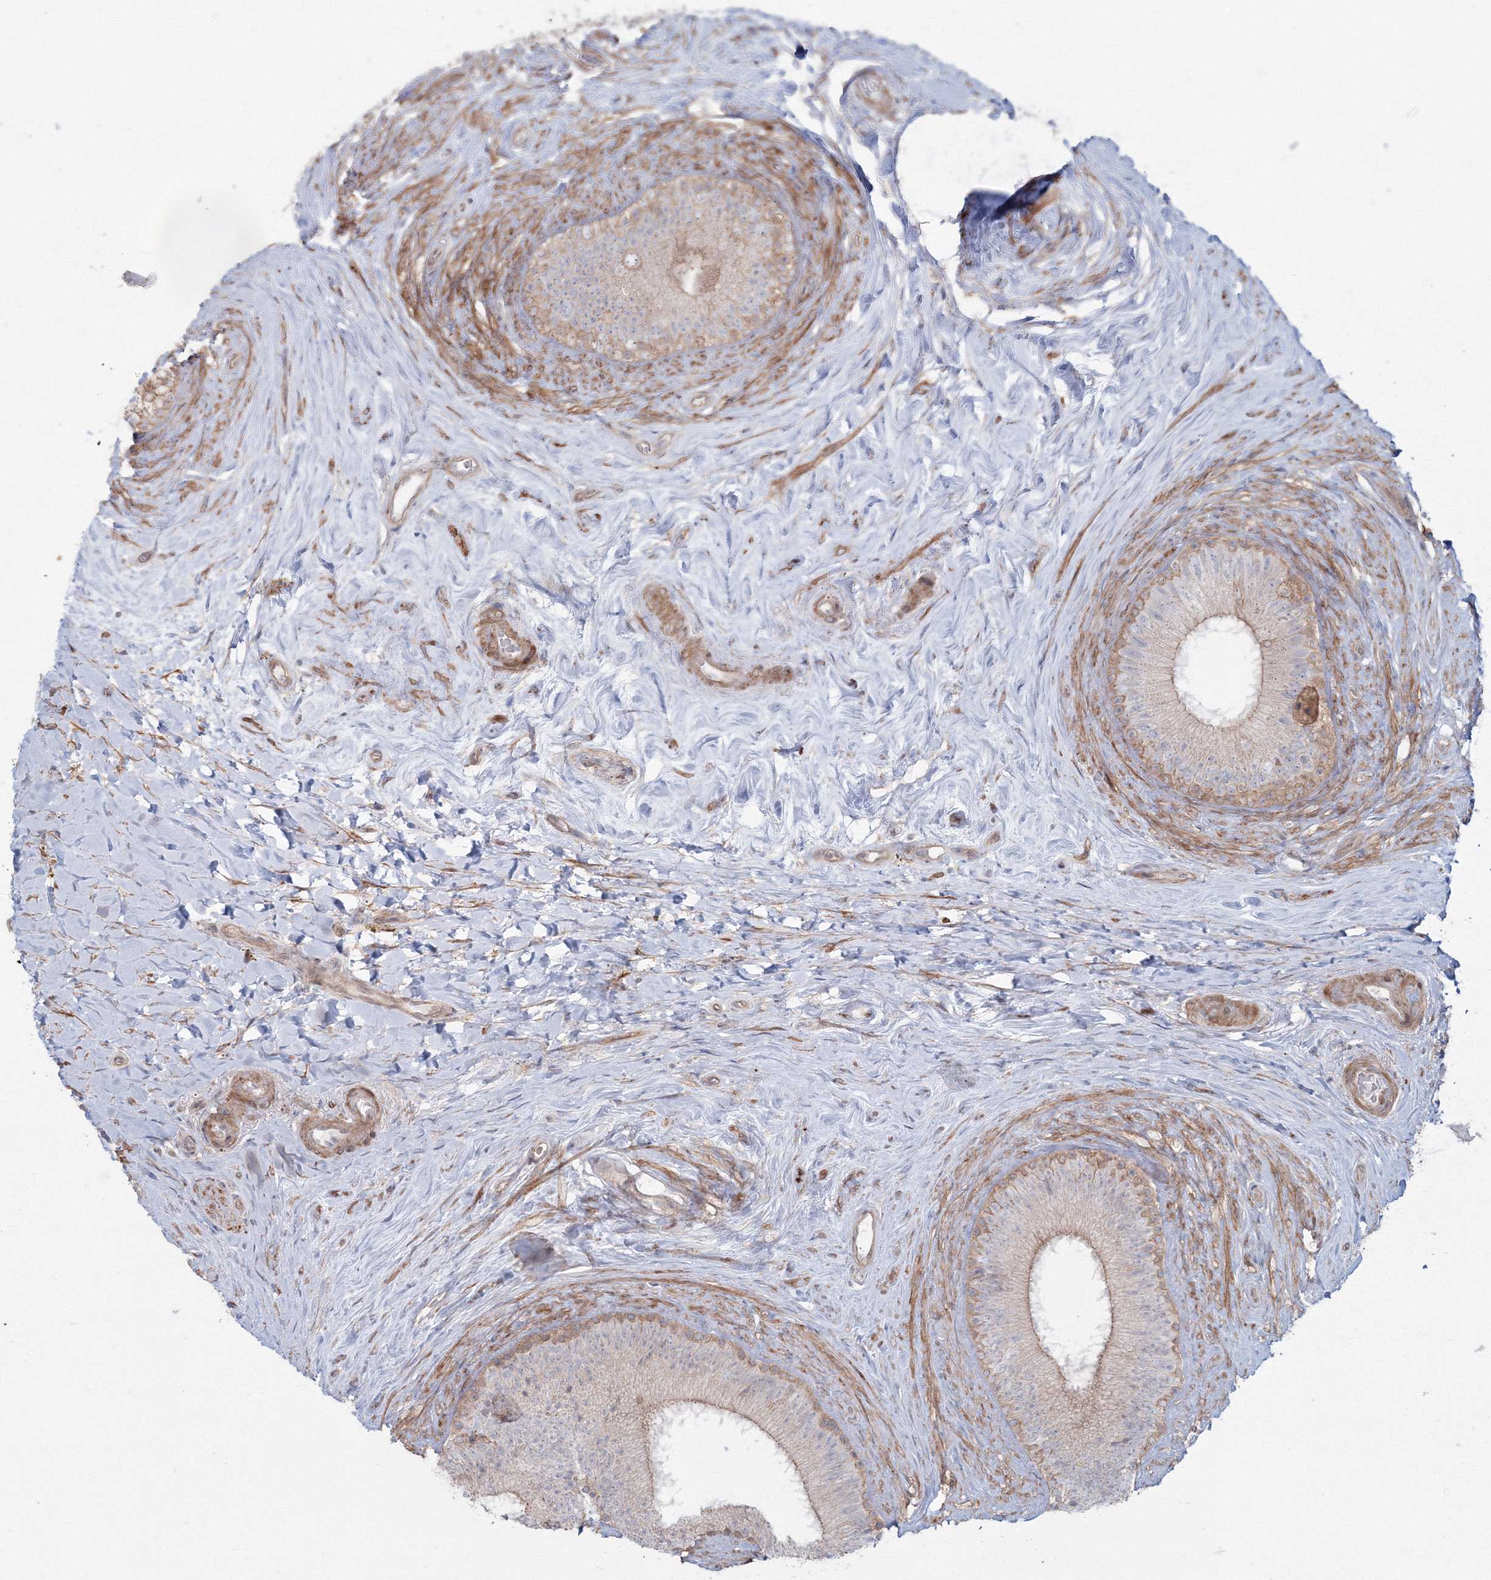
{"staining": {"intensity": "moderate", "quantity": "<25%", "location": "cytoplasmic/membranous"}, "tissue": "epididymis", "cell_type": "Glandular cells", "image_type": "normal", "snomed": [{"axis": "morphology", "description": "Normal tissue, NOS"}, {"axis": "topography", "description": "Epididymis"}], "caption": "Moderate cytoplasmic/membranous expression is present in about <25% of glandular cells in benign epididymis.", "gene": "SH3PXD2A", "patient": {"sex": "male", "age": 84}}